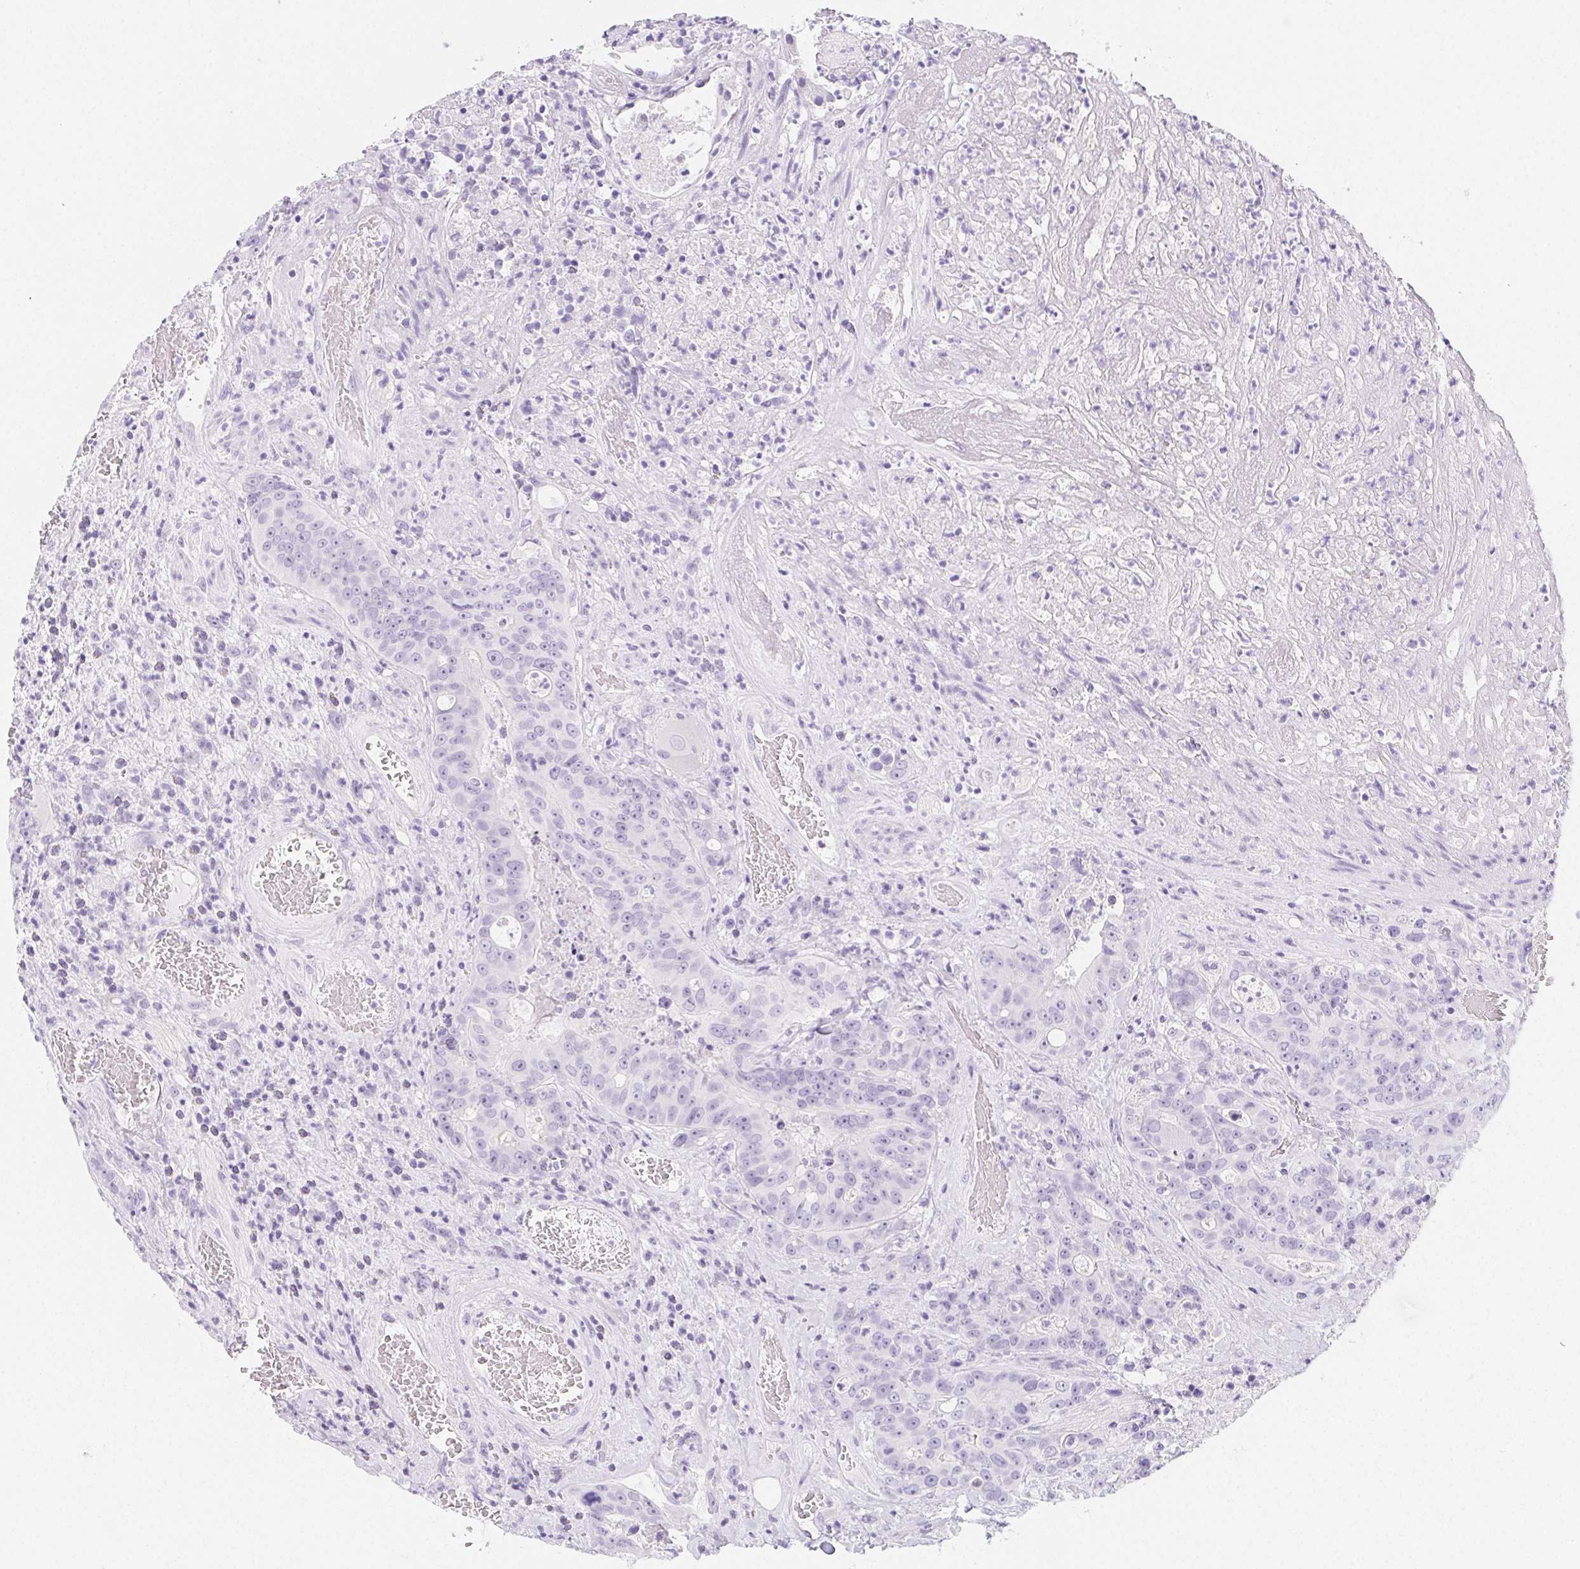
{"staining": {"intensity": "negative", "quantity": "none", "location": "none"}, "tissue": "colorectal cancer", "cell_type": "Tumor cells", "image_type": "cancer", "snomed": [{"axis": "morphology", "description": "Adenocarcinoma, NOS"}, {"axis": "topography", "description": "Rectum"}], "caption": "High power microscopy micrograph of an immunohistochemistry histopathology image of colorectal adenocarcinoma, revealing no significant staining in tumor cells.", "gene": "ZBBX", "patient": {"sex": "female", "age": 62}}